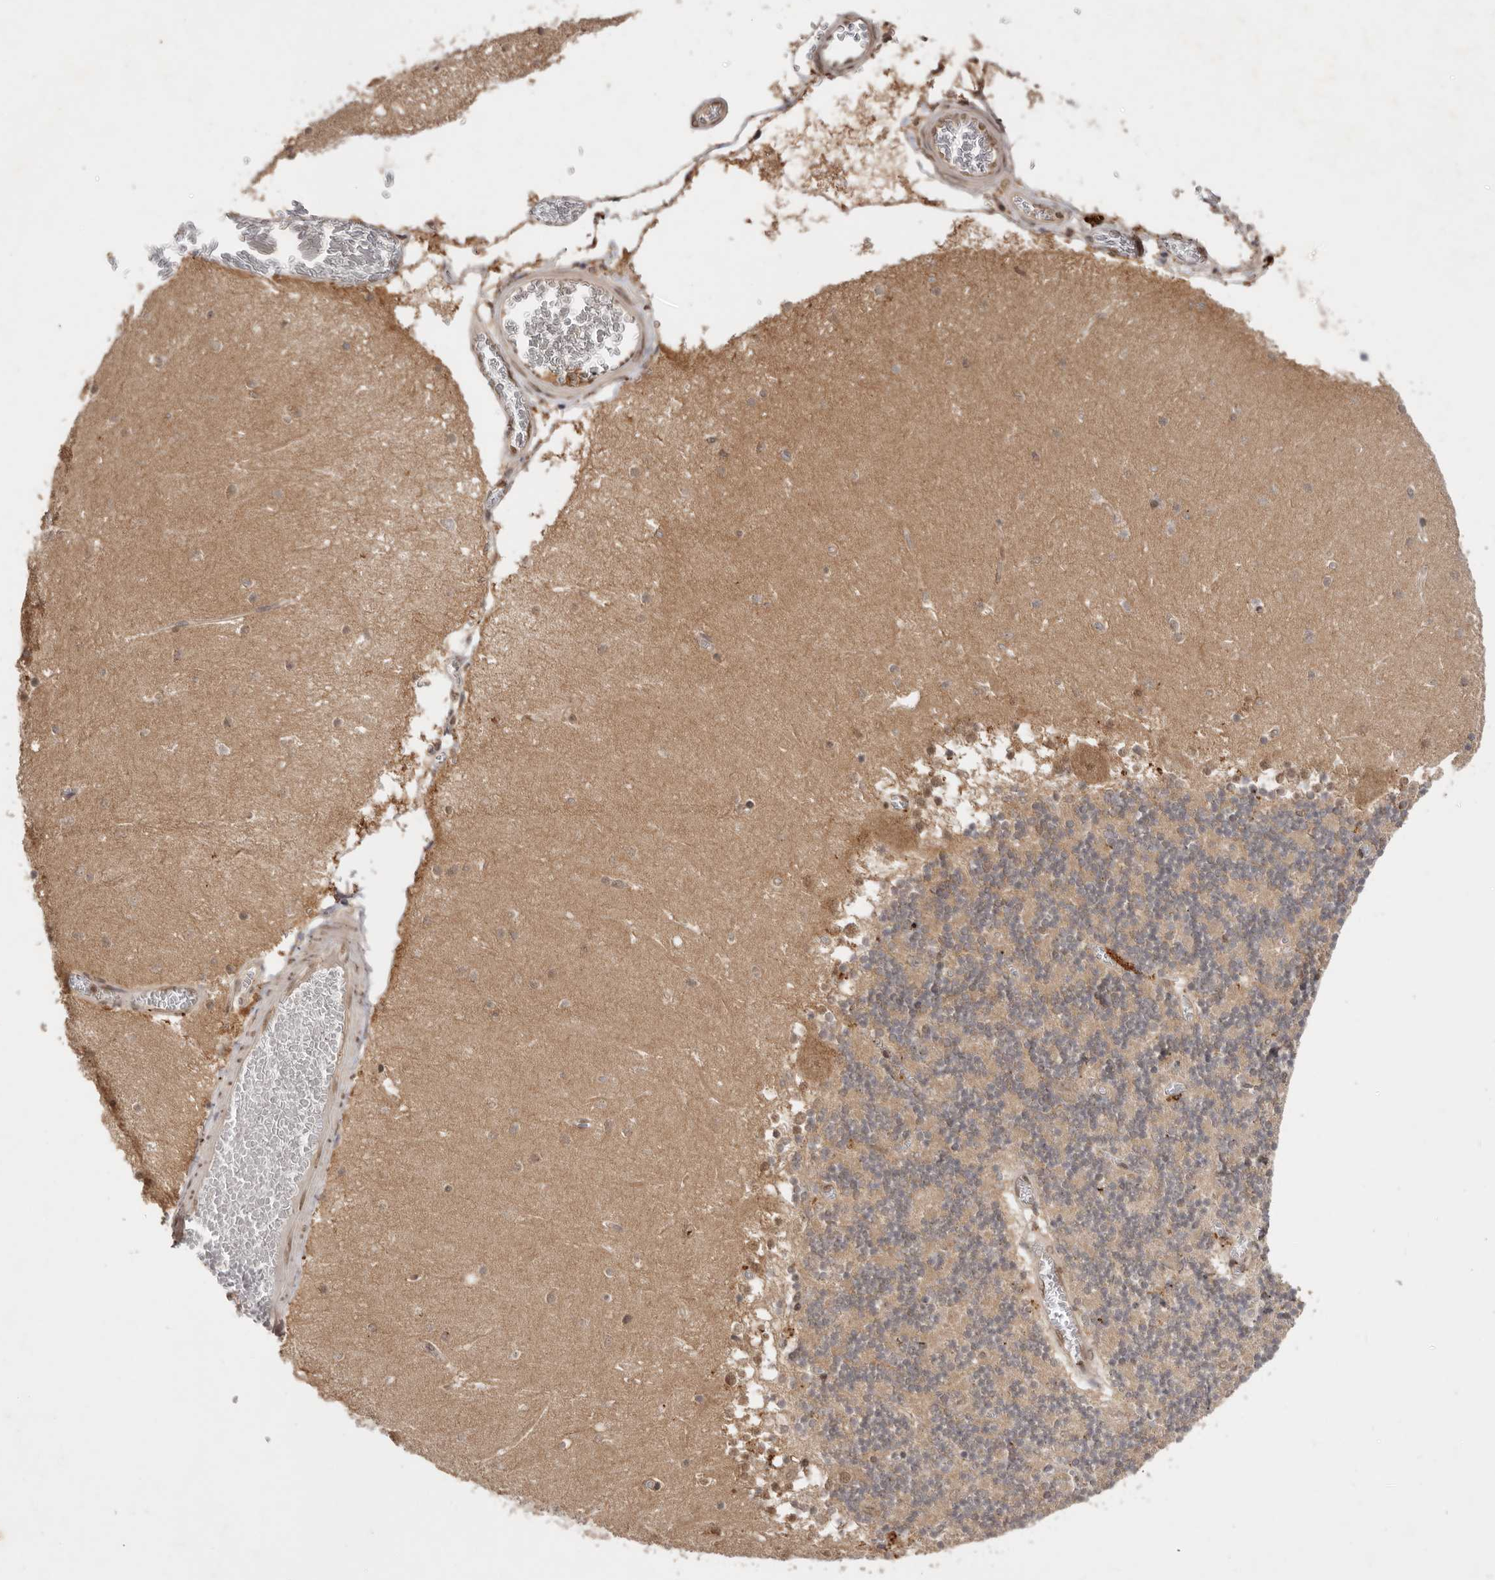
{"staining": {"intensity": "weak", "quantity": ">75%", "location": "cytoplasmic/membranous,nuclear"}, "tissue": "cerebellum", "cell_type": "Cells in granular layer", "image_type": "normal", "snomed": [{"axis": "morphology", "description": "Normal tissue, NOS"}, {"axis": "topography", "description": "Cerebellum"}], "caption": "DAB (3,3'-diaminobenzidine) immunohistochemical staining of unremarkable cerebellum shows weak cytoplasmic/membranous,nuclear protein positivity in approximately >75% of cells in granular layer. The protein of interest is stained brown, and the nuclei are stained in blue (DAB (3,3'-diaminobenzidine) IHC with brightfield microscopy, high magnification).", "gene": "TARS2", "patient": {"sex": "female", "age": 28}}